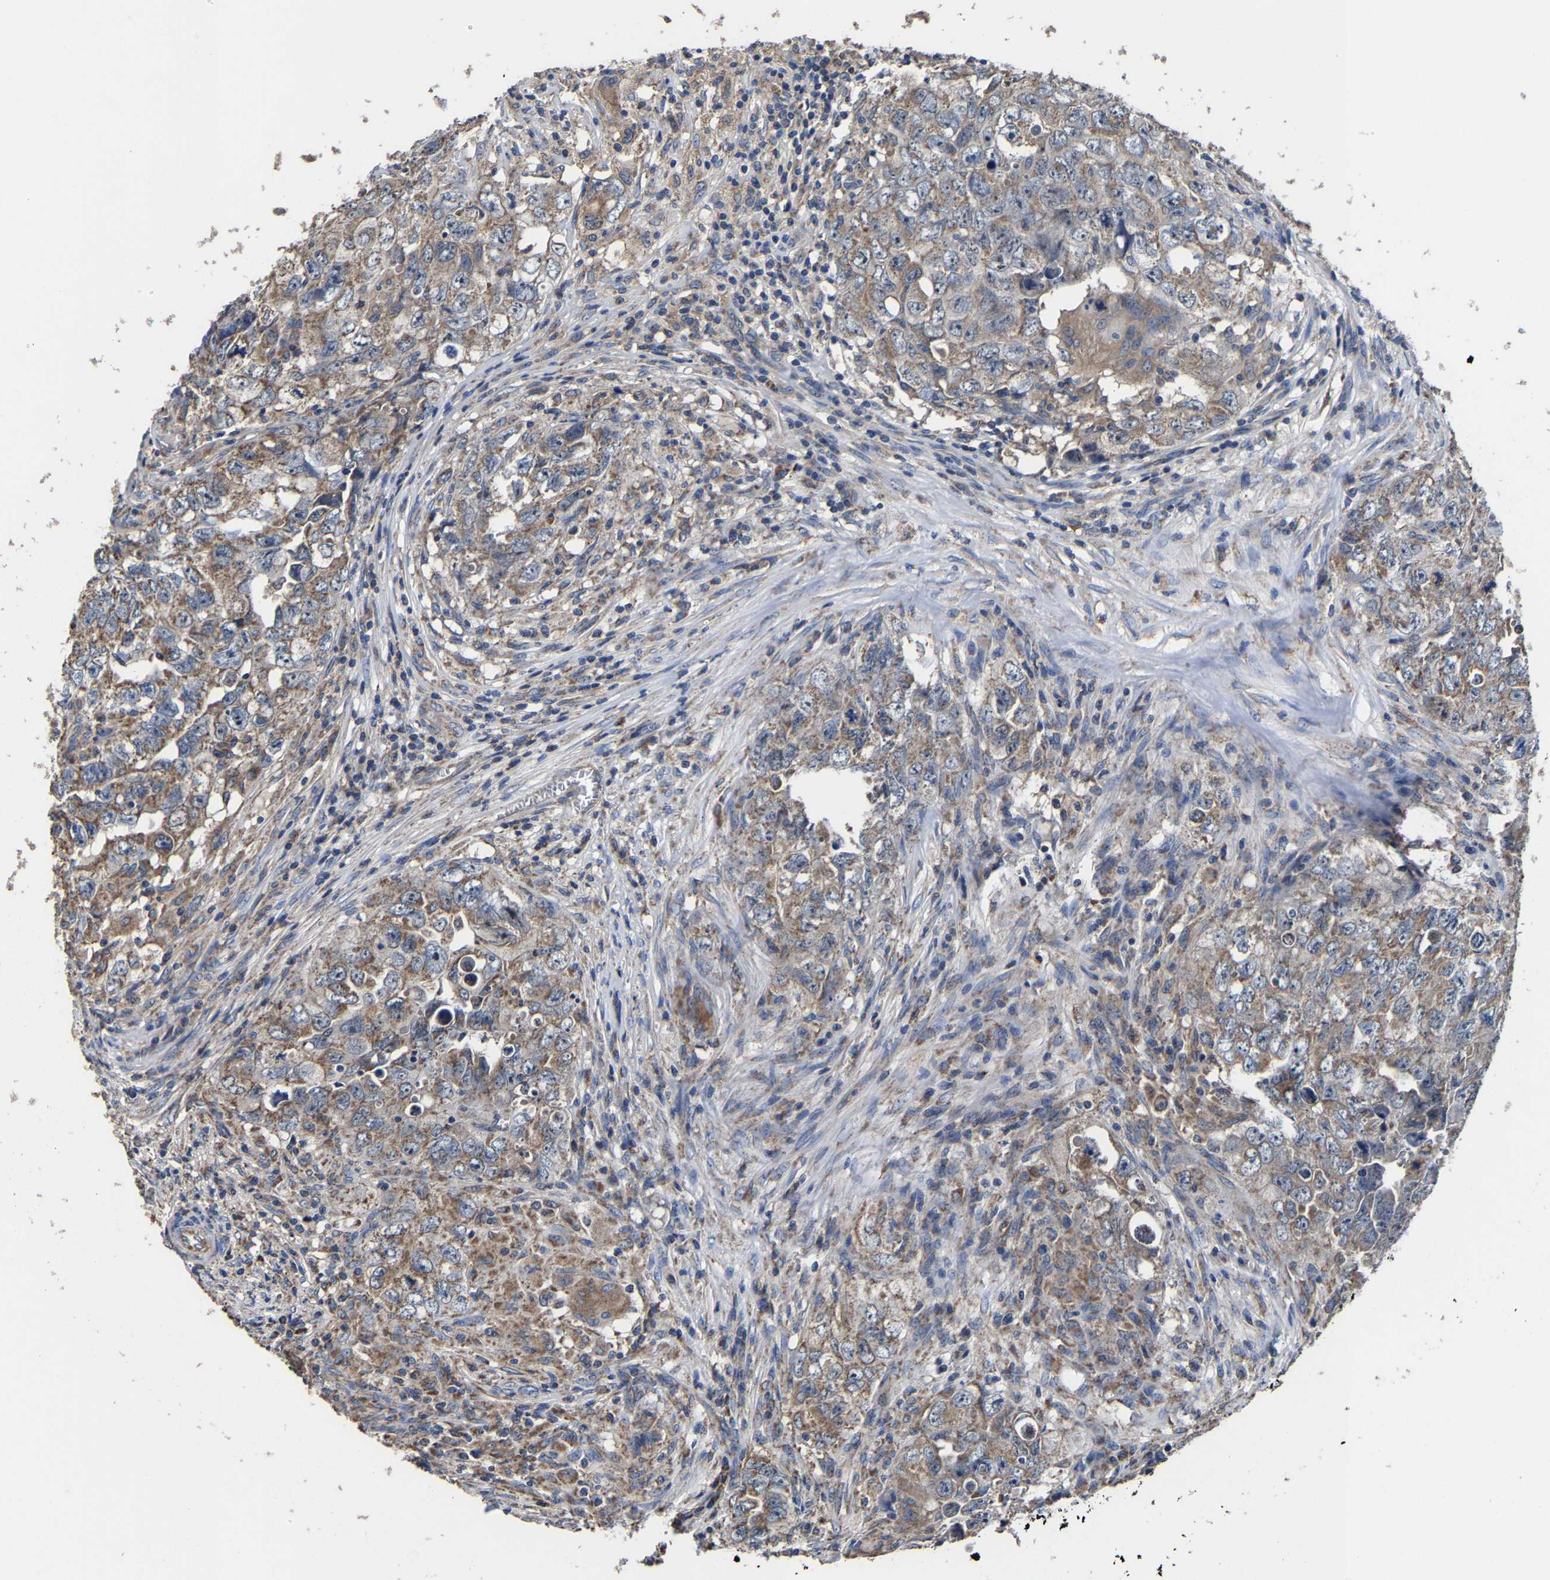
{"staining": {"intensity": "moderate", "quantity": ">75%", "location": "cytoplasmic/membranous"}, "tissue": "testis cancer", "cell_type": "Tumor cells", "image_type": "cancer", "snomed": [{"axis": "morphology", "description": "Seminoma, NOS"}, {"axis": "morphology", "description": "Carcinoma, Embryonal, NOS"}, {"axis": "topography", "description": "Testis"}], "caption": "A brown stain shows moderate cytoplasmic/membranous positivity of a protein in human testis cancer (seminoma) tumor cells.", "gene": "ZCCHC7", "patient": {"sex": "male", "age": 43}}